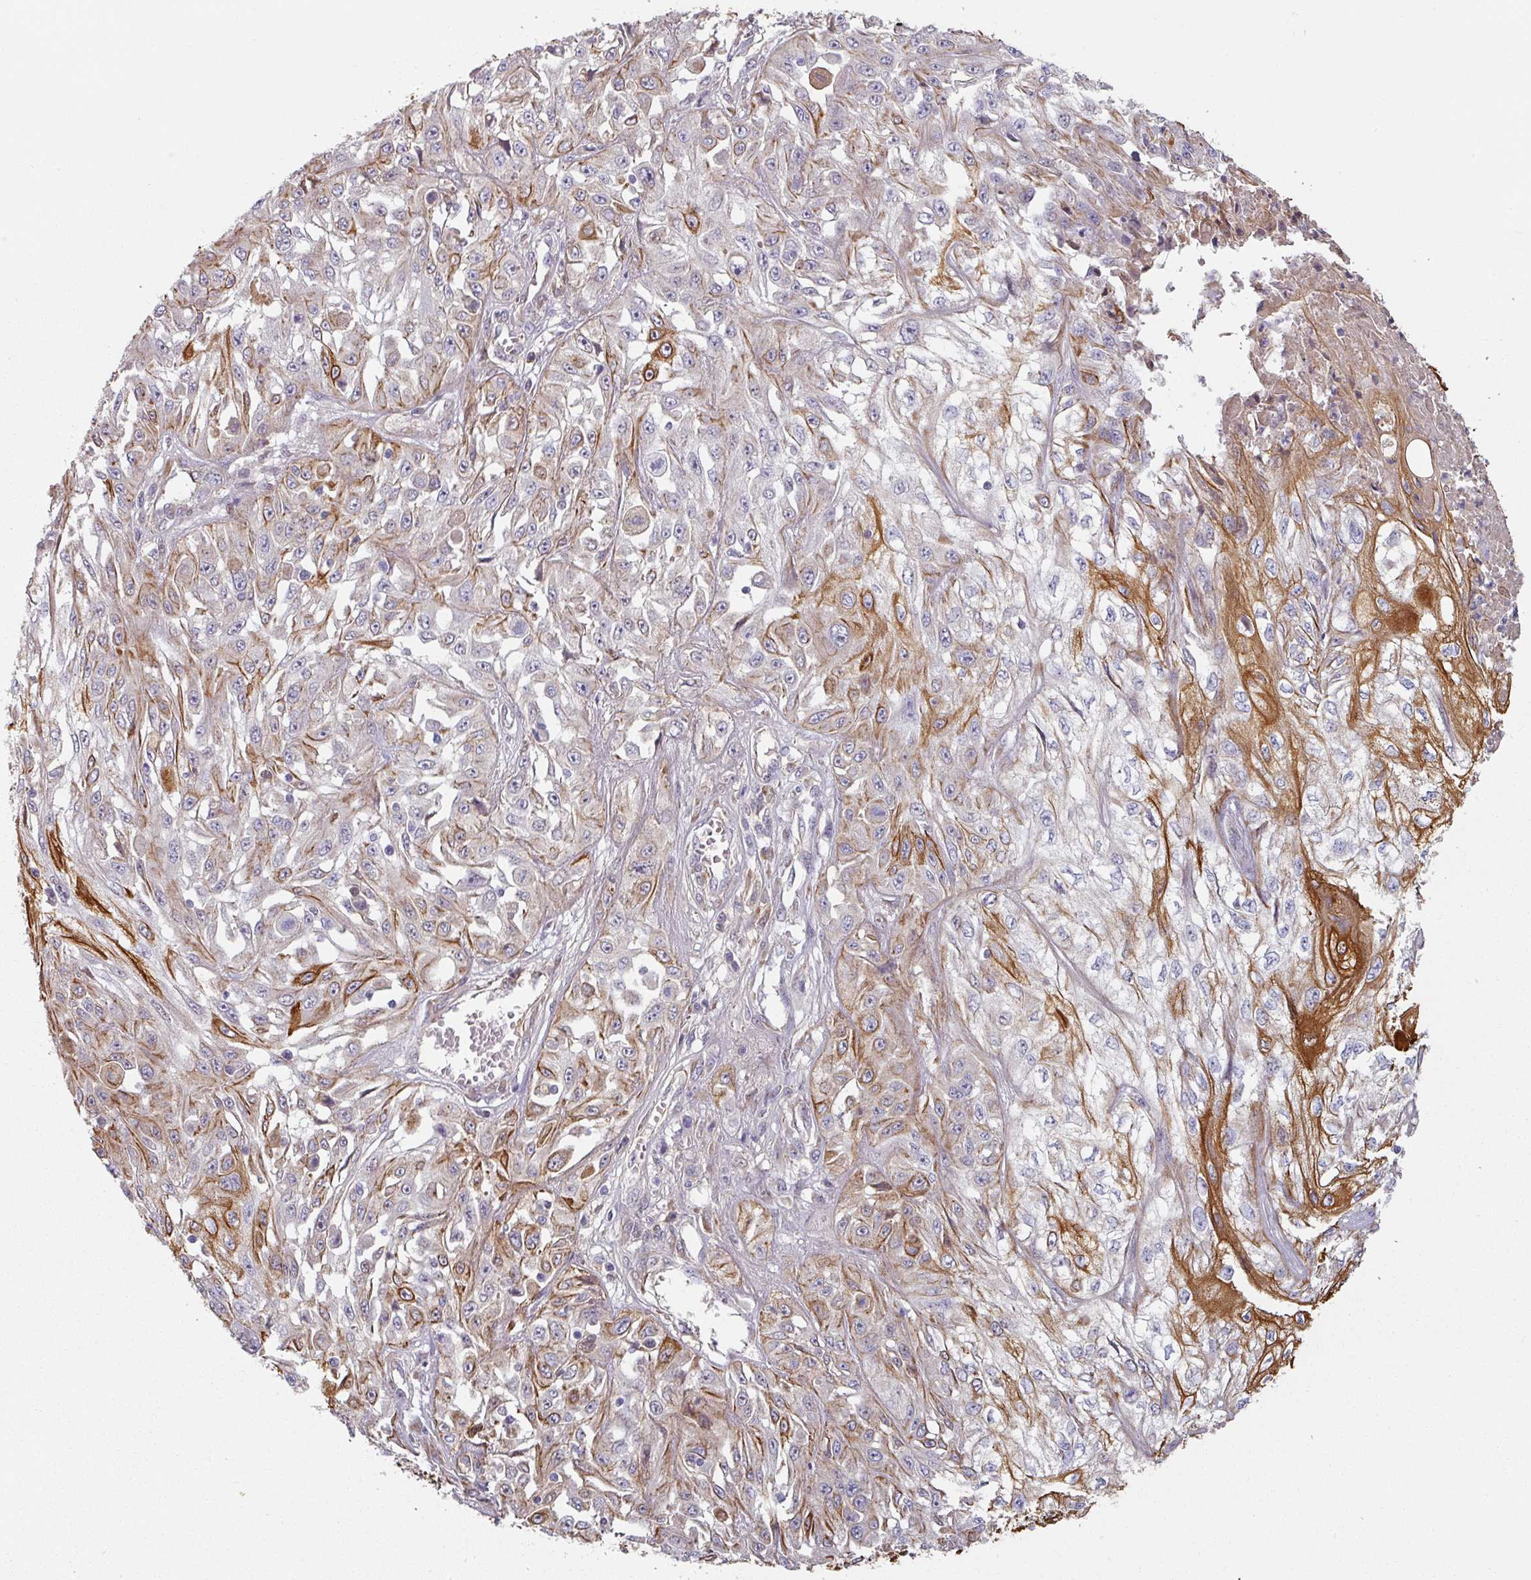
{"staining": {"intensity": "strong", "quantity": "<25%", "location": "cytoplasmic/membranous"}, "tissue": "skin cancer", "cell_type": "Tumor cells", "image_type": "cancer", "snomed": [{"axis": "morphology", "description": "Squamous cell carcinoma, NOS"}, {"axis": "morphology", "description": "Squamous cell carcinoma, metastatic, NOS"}, {"axis": "topography", "description": "Skin"}, {"axis": "topography", "description": "Lymph node"}], "caption": "DAB (3,3'-diaminobenzidine) immunohistochemical staining of skin cancer shows strong cytoplasmic/membranous protein staining in about <25% of tumor cells. The staining was performed using DAB, with brown indicating positive protein expression. Nuclei are stained blue with hematoxylin.", "gene": "CEP78", "patient": {"sex": "male", "age": 75}}